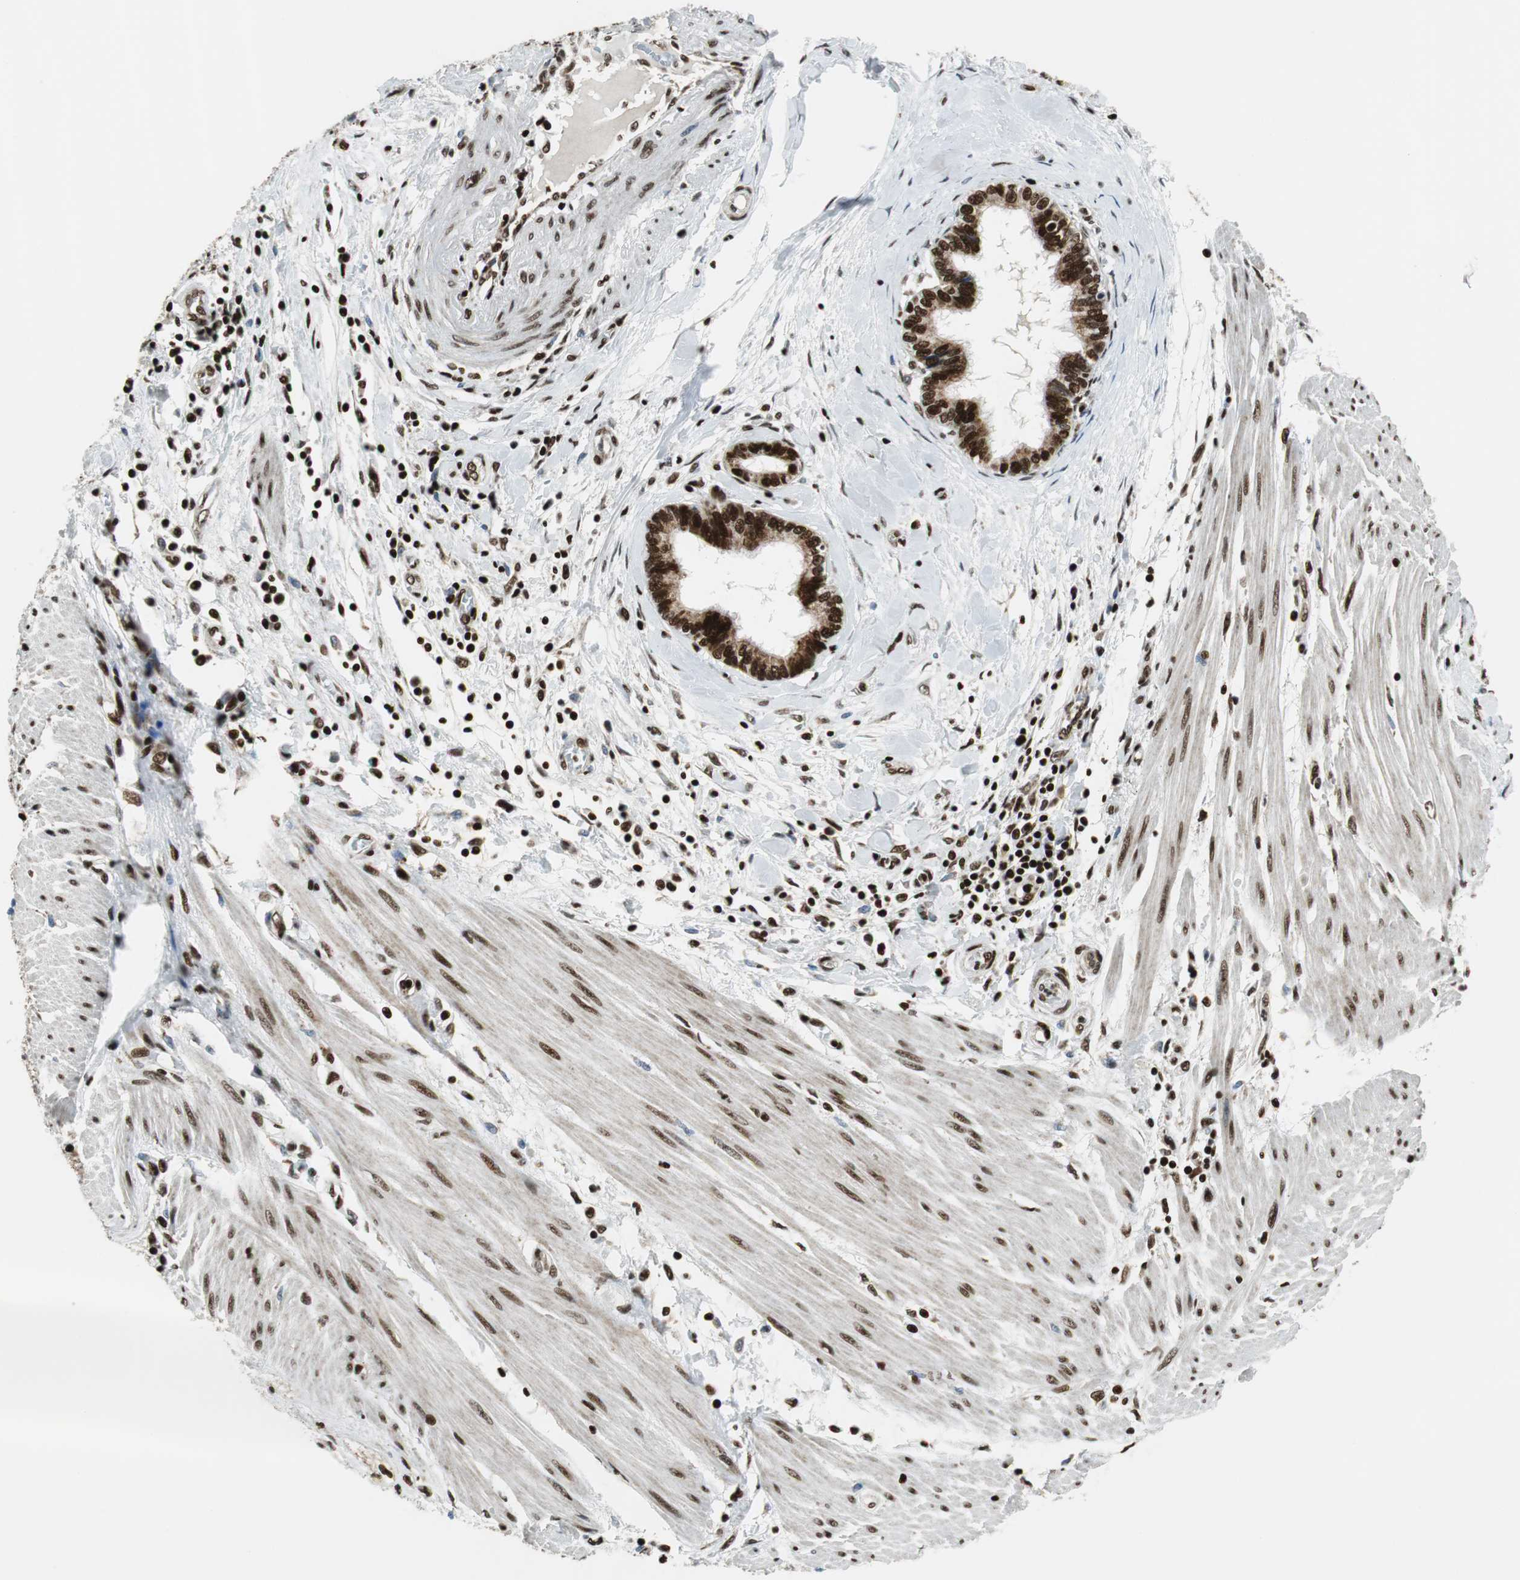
{"staining": {"intensity": "strong", "quantity": ">75%", "location": "nuclear"}, "tissue": "pancreatic cancer", "cell_type": "Tumor cells", "image_type": "cancer", "snomed": [{"axis": "morphology", "description": "Adenocarcinoma, NOS"}, {"axis": "topography", "description": "Pancreas"}], "caption": "Brown immunohistochemical staining in adenocarcinoma (pancreatic) exhibits strong nuclear positivity in approximately >75% of tumor cells. The staining is performed using DAB brown chromogen to label protein expression. The nuclei are counter-stained blue using hematoxylin.", "gene": "HDAC1", "patient": {"sex": "female", "age": 64}}